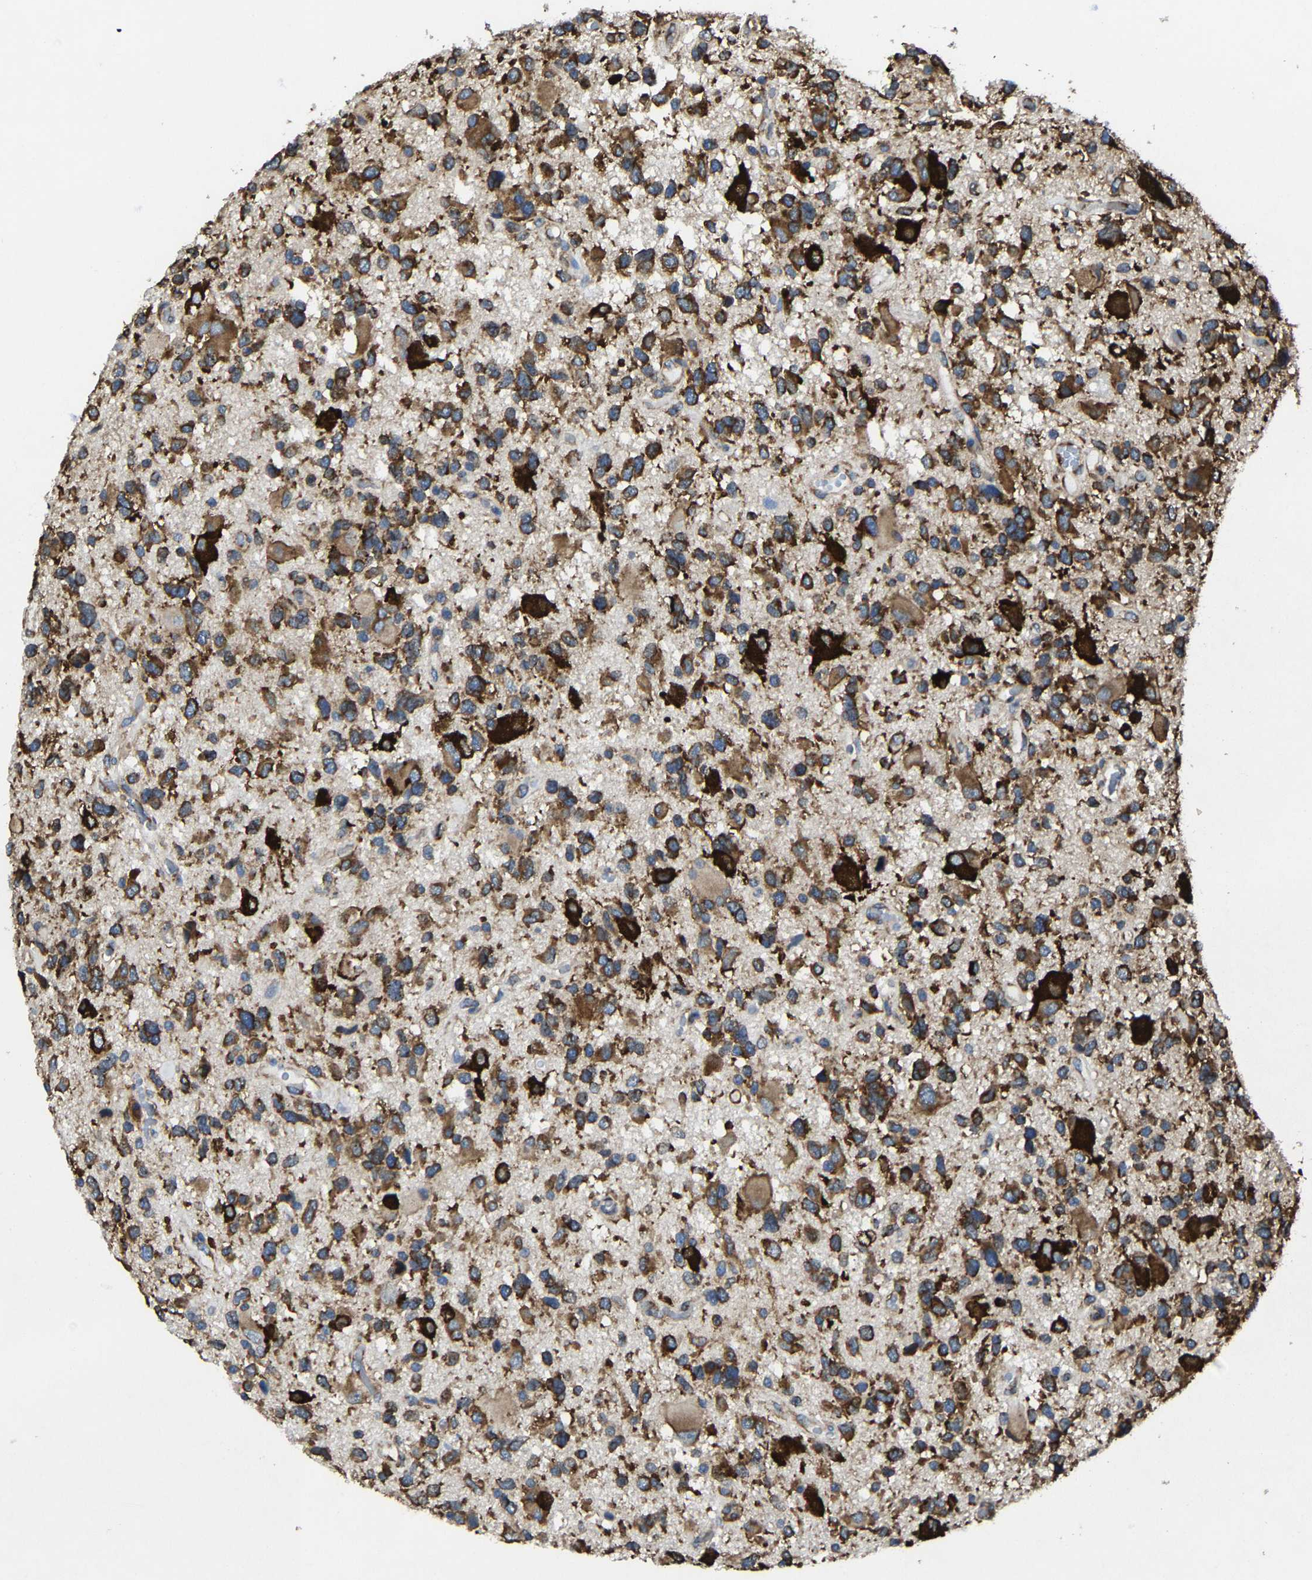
{"staining": {"intensity": "strong", "quantity": ">75%", "location": "cytoplasmic/membranous"}, "tissue": "glioma", "cell_type": "Tumor cells", "image_type": "cancer", "snomed": [{"axis": "morphology", "description": "Glioma, malignant, High grade"}, {"axis": "topography", "description": "Brain"}], "caption": "Immunohistochemical staining of glioma displays high levels of strong cytoplasmic/membranous staining in approximately >75% of tumor cells.", "gene": "G3BP2", "patient": {"sex": "male", "age": 33}}